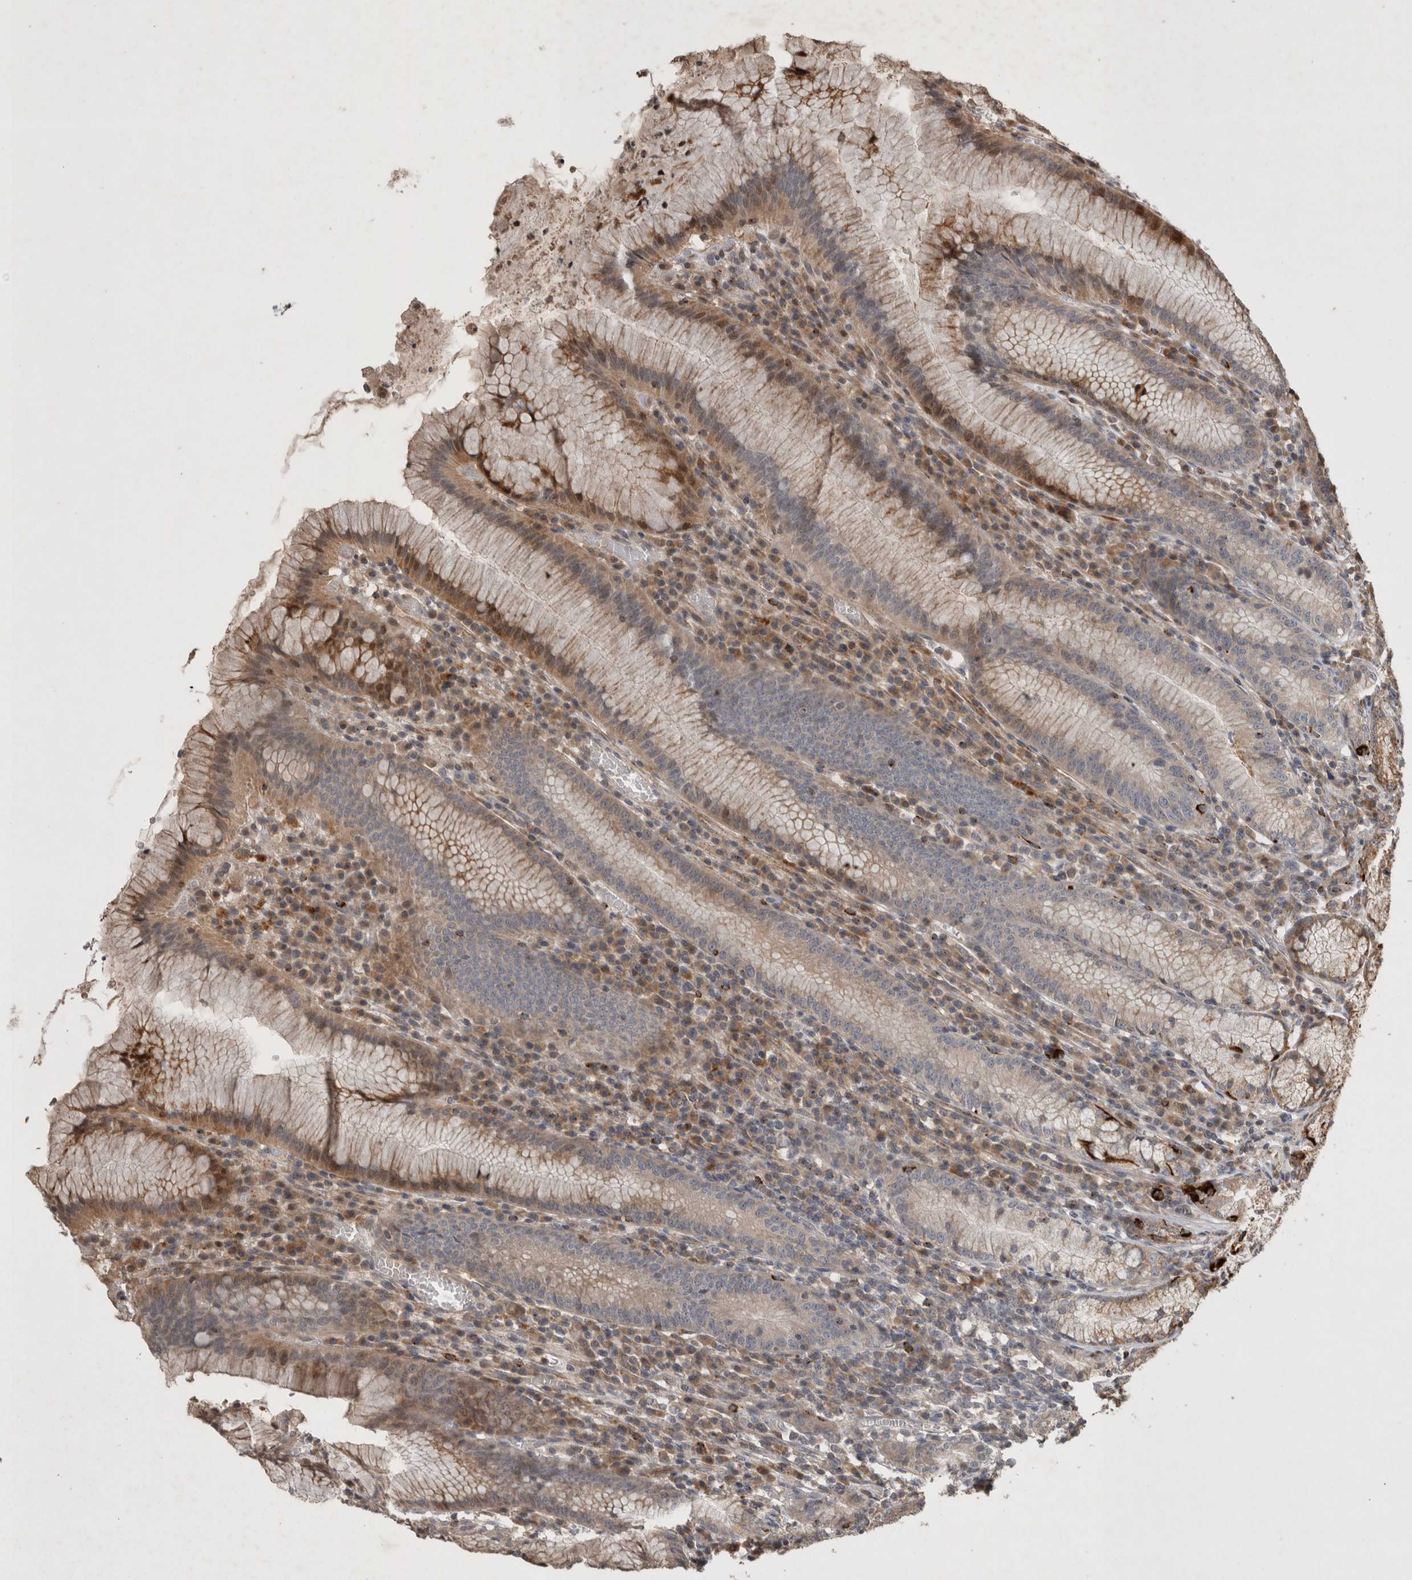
{"staining": {"intensity": "moderate", "quantity": ">75%", "location": "cytoplasmic/membranous"}, "tissue": "stomach", "cell_type": "Glandular cells", "image_type": "normal", "snomed": [{"axis": "morphology", "description": "Normal tissue, NOS"}, {"axis": "topography", "description": "Stomach"}], "caption": "A brown stain shows moderate cytoplasmic/membranous positivity of a protein in glandular cells of benign stomach.", "gene": "SERAC1", "patient": {"sex": "male", "age": 55}}